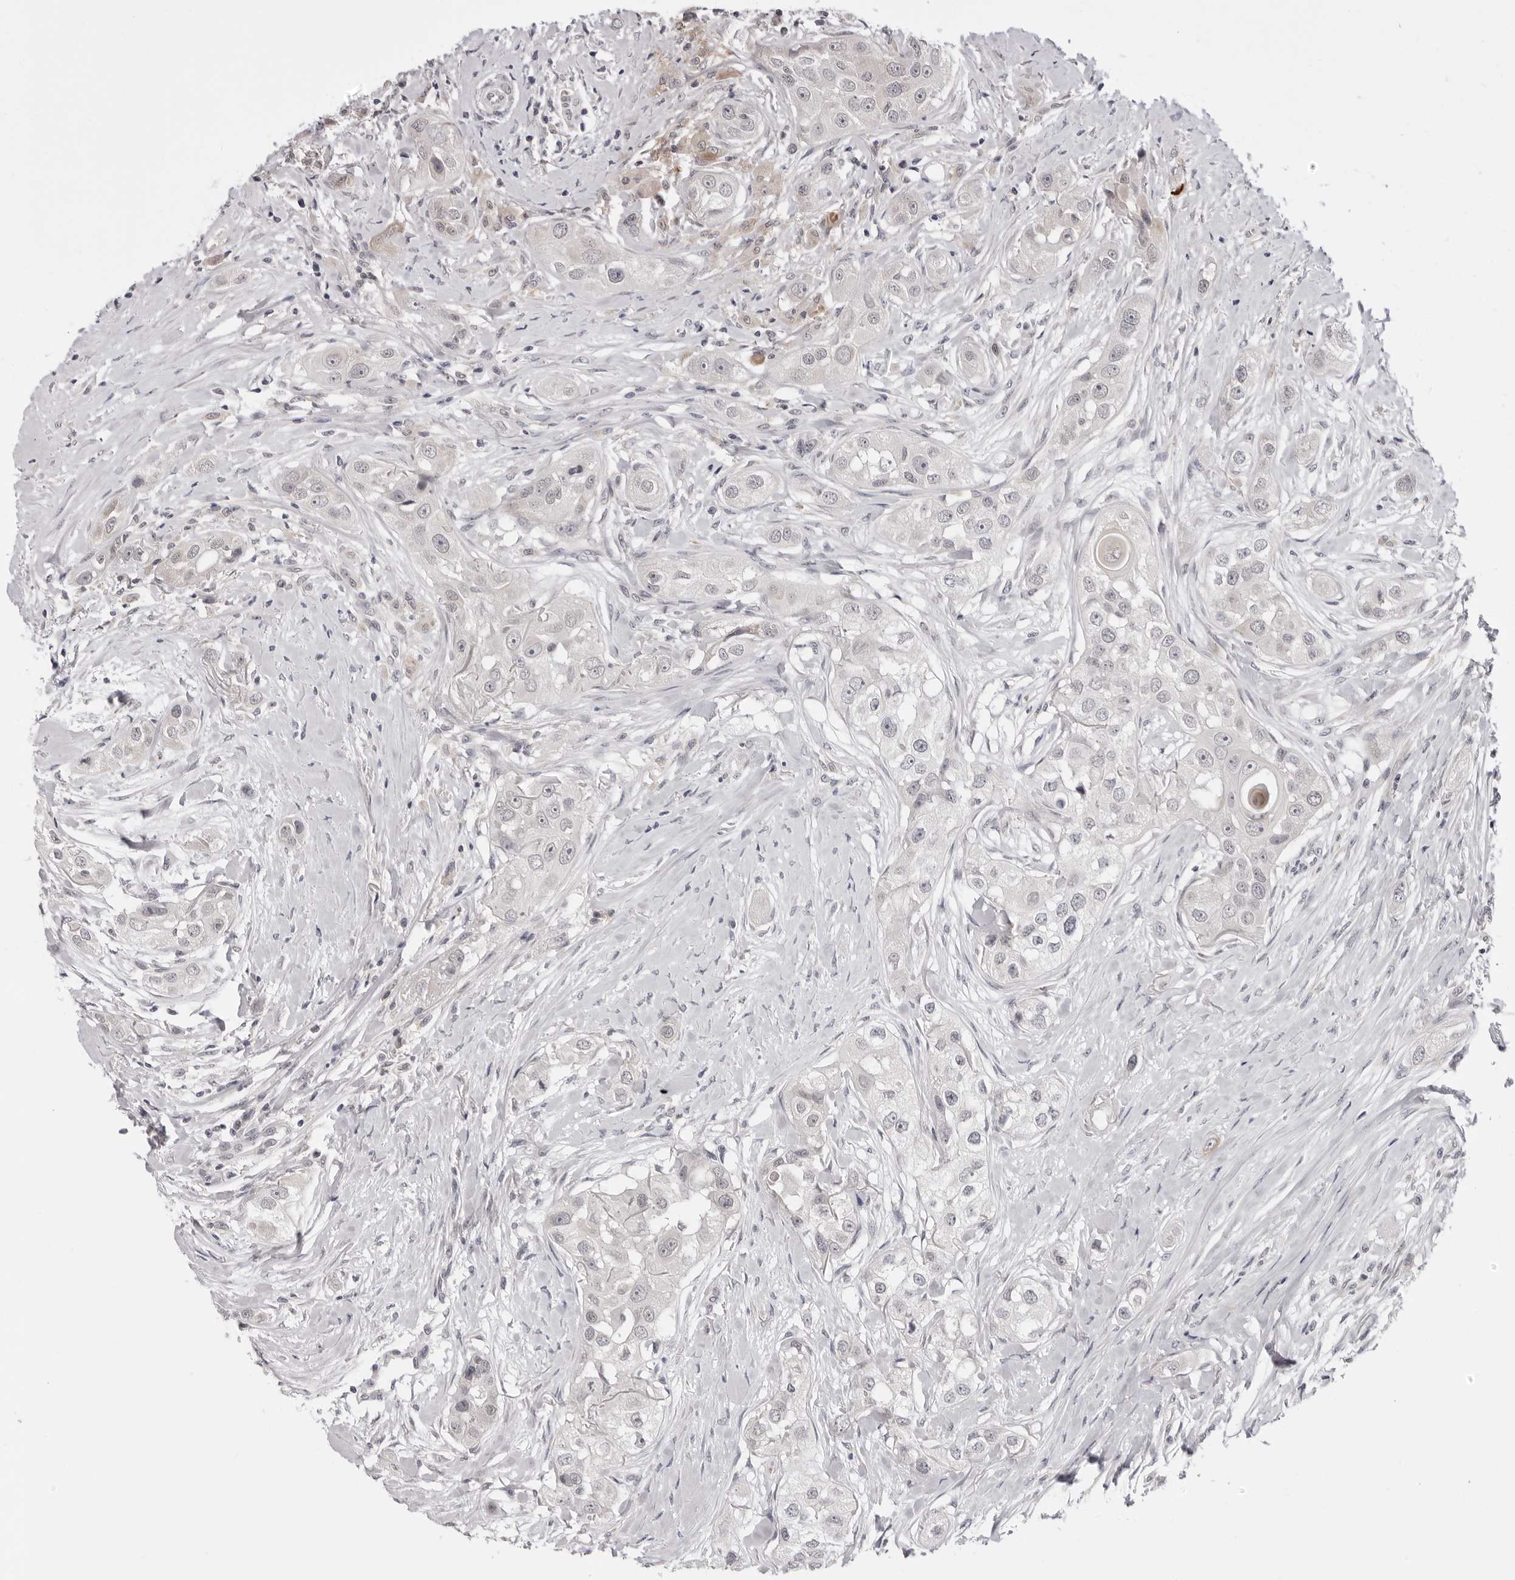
{"staining": {"intensity": "negative", "quantity": "none", "location": "none"}, "tissue": "head and neck cancer", "cell_type": "Tumor cells", "image_type": "cancer", "snomed": [{"axis": "morphology", "description": "Normal tissue, NOS"}, {"axis": "morphology", "description": "Squamous cell carcinoma, NOS"}, {"axis": "topography", "description": "Skeletal muscle"}, {"axis": "topography", "description": "Head-Neck"}], "caption": "This histopathology image is of head and neck squamous cell carcinoma stained with immunohistochemistry to label a protein in brown with the nuclei are counter-stained blue. There is no positivity in tumor cells.", "gene": "PRUNE1", "patient": {"sex": "male", "age": 51}}